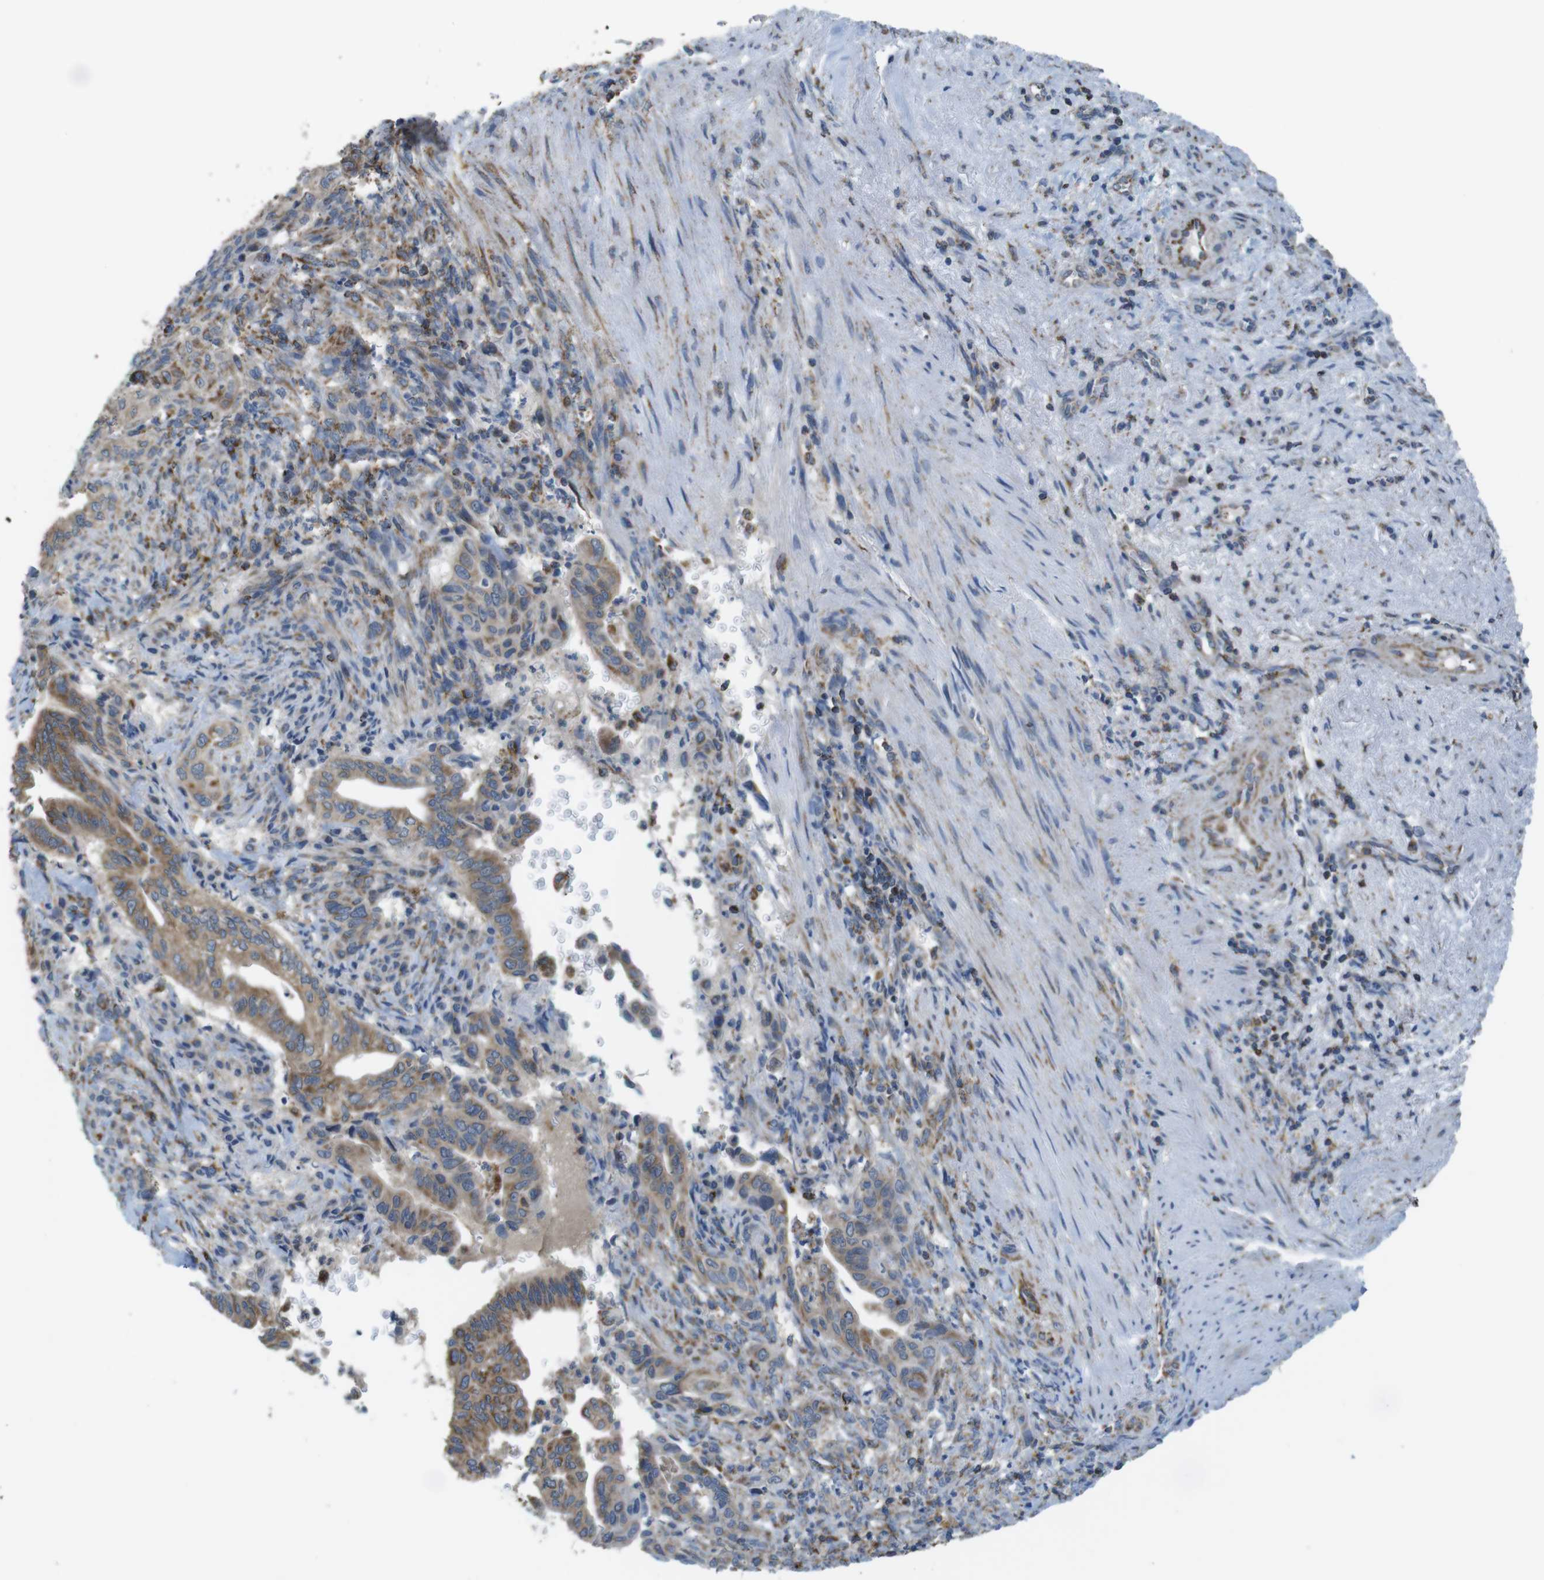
{"staining": {"intensity": "moderate", "quantity": ">75%", "location": "cytoplasmic/membranous"}, "tissue": "liver cancer", "cell_type": "Tumor cells", "image_type": "cancer", "snomed": [{"axis": "morphology", "description": "Cholangiocarcinoma"}, {"axis": "topography", "description": "Liver"}], "caption": "Immunohistochemistry histopathology image of neoplastic tissue: human liver cancer stained using immunohistochemistry (IHC) reveals medium levels of moderate protein expression localized specifically in the cytoplasmic/membranous of tumor cells, appearing as a cytoplasmic/membranous brown color.", "gene": "GRIK2", "patient": {"sex": "female", "age": 67}}